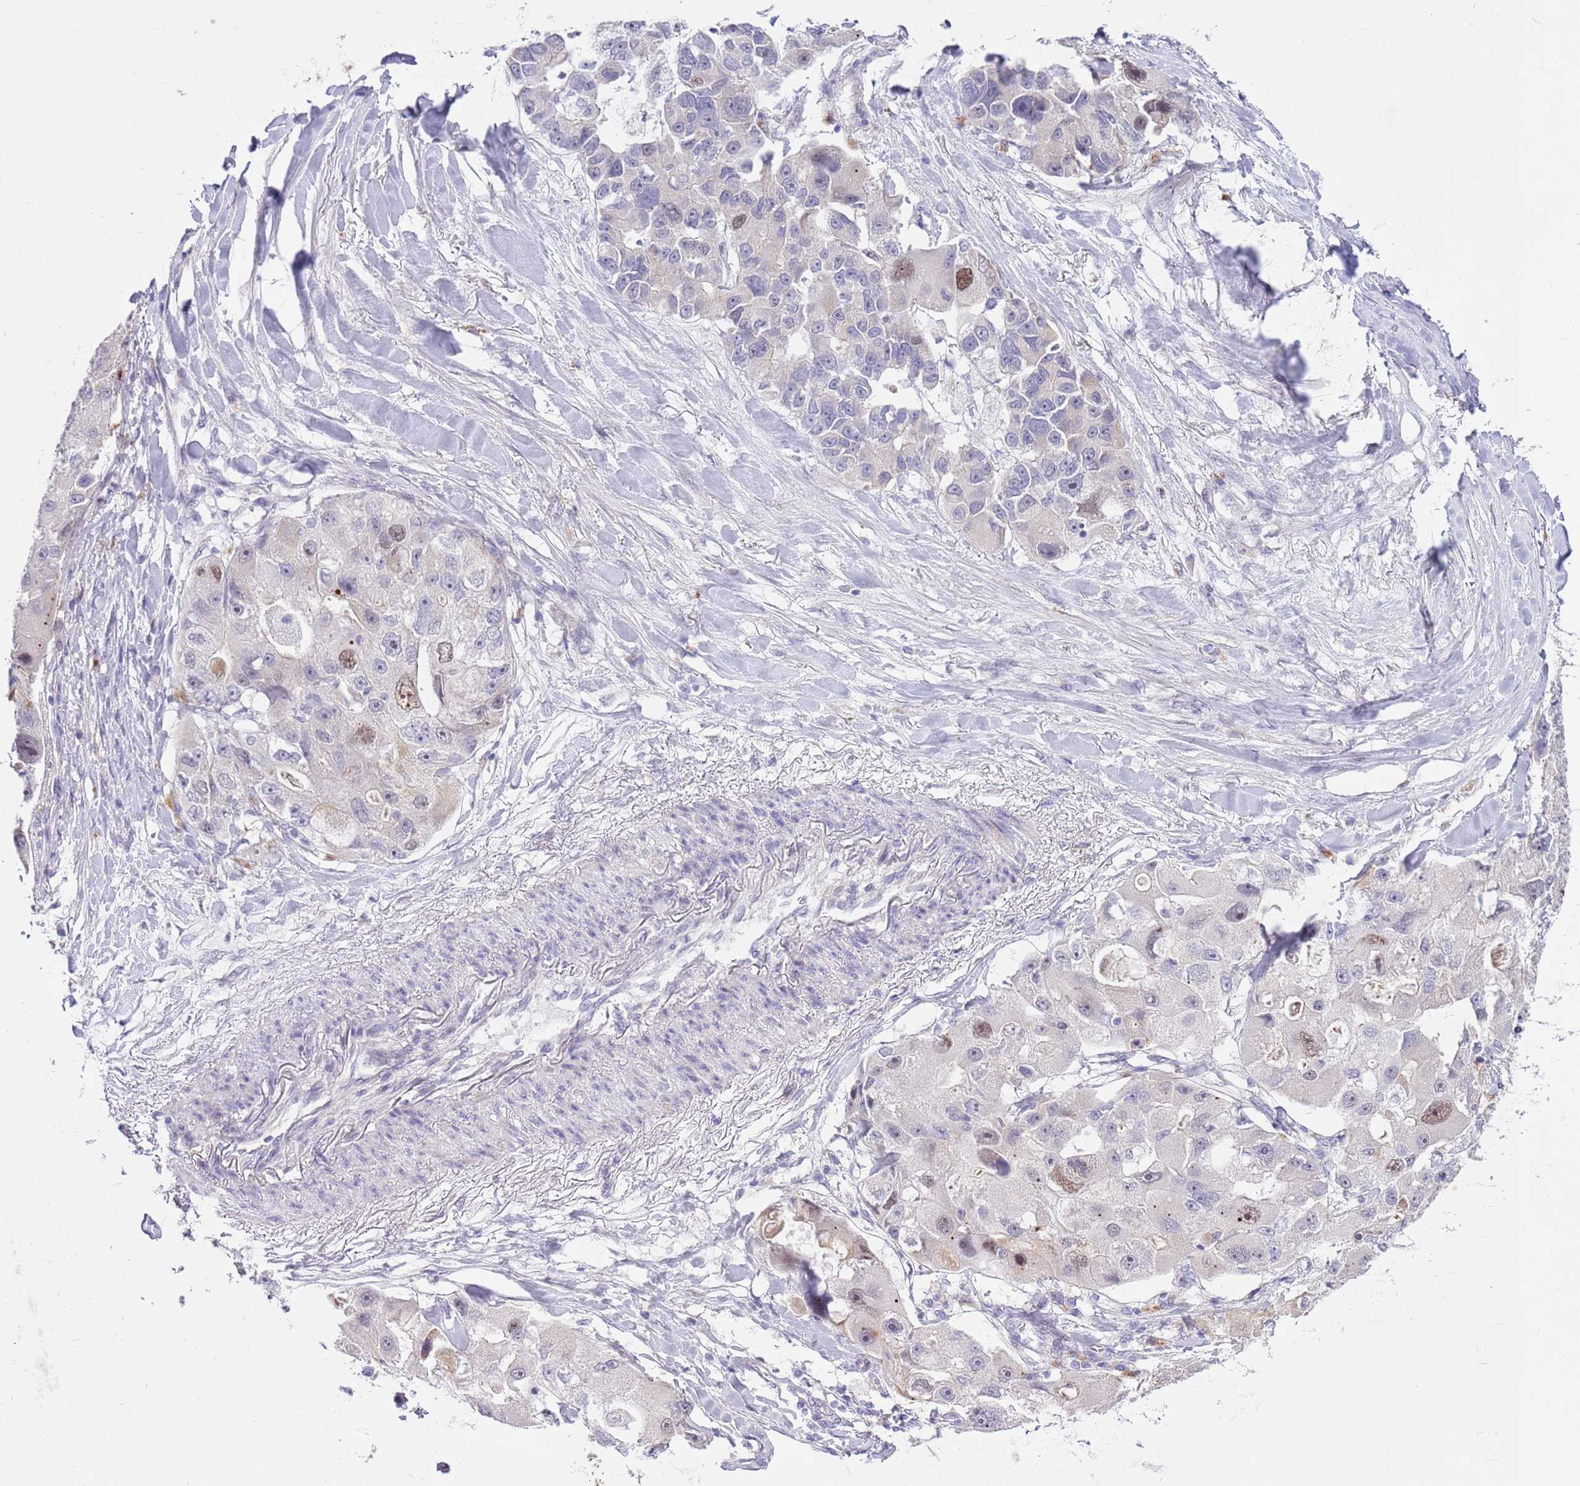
{"staining": {"intensity": "negative", "quantity": "none", "location": "none"}, "tissue": "lung cancer", "cell_type": "Tumor cells", "image_type": "cancer", "snomed": [{"axis": "morphology", "description": "Adenocarcinoma, NOS"}, {"axis": "topography", "description": "Lung"}], "caption": "A high-resolution image shows immunohistochemistry staining of adenocarcinoma (lung), which displays no significant positivity in tumor cells. (DAB (3,3'-diaminobenzidine) immunohistochemistry visualized using brightfield microscopy, high magnification).", "gene": "FBRSL1", "patient": {"sex": "female", "age": 54}}